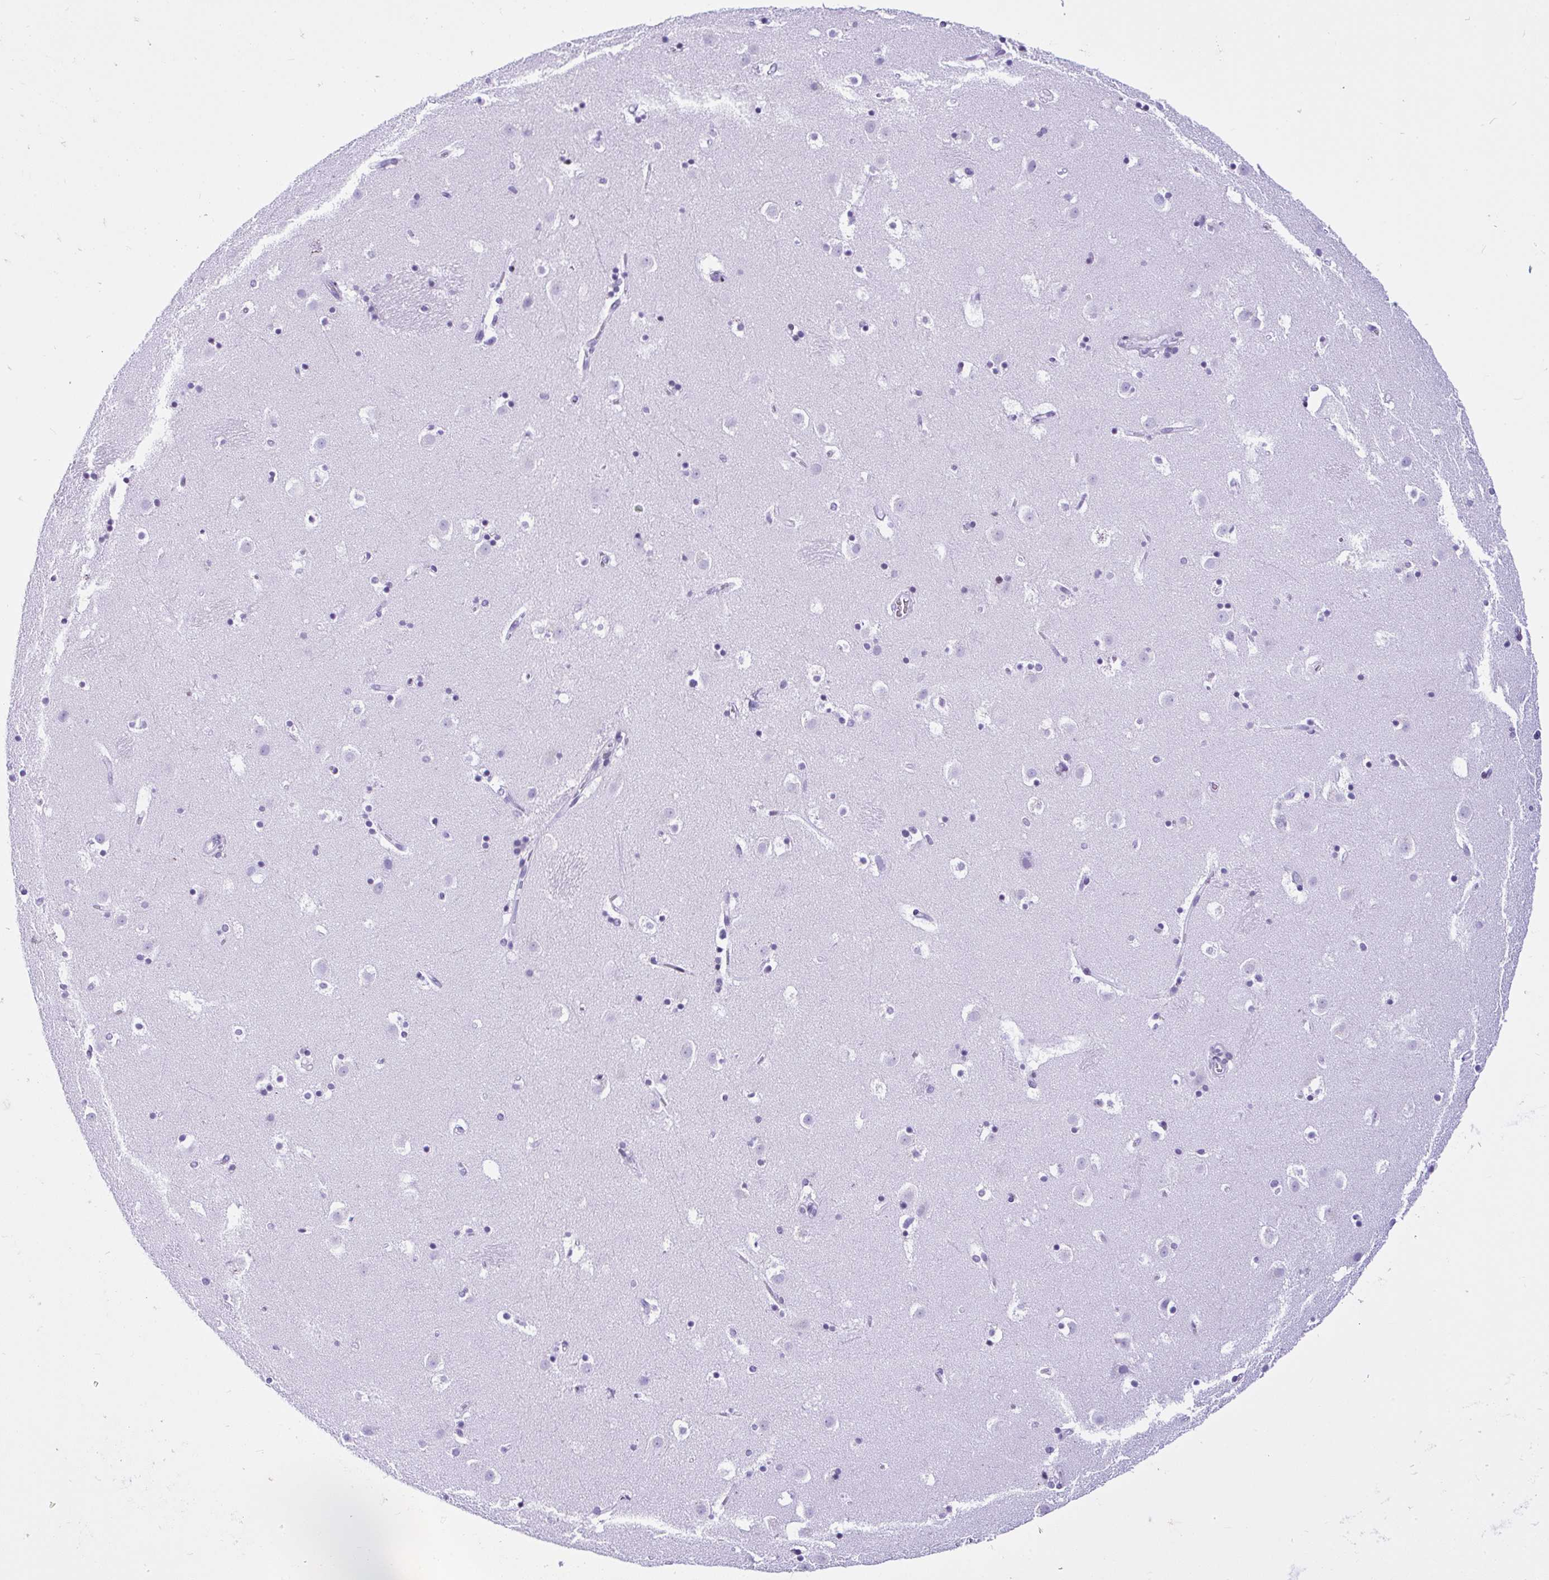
{"staining": {"intensity": "negative", "quantity": "none", "location": "none"}, "tissue": "caudate", "cell_type": "Glial cells", "image_type": "normal", "snomed": [{"axis": "morphology", "description": "Normal tissue, NOS"}, {"axis": "topography", "description": "Lateral ventricle wall"}], "caption": "Immunohistochemistry (IHC) of normal caudate displays no positivity in glial cells.", "gene": "KRT27", "patient": {"sex": "male", "age": 37}}